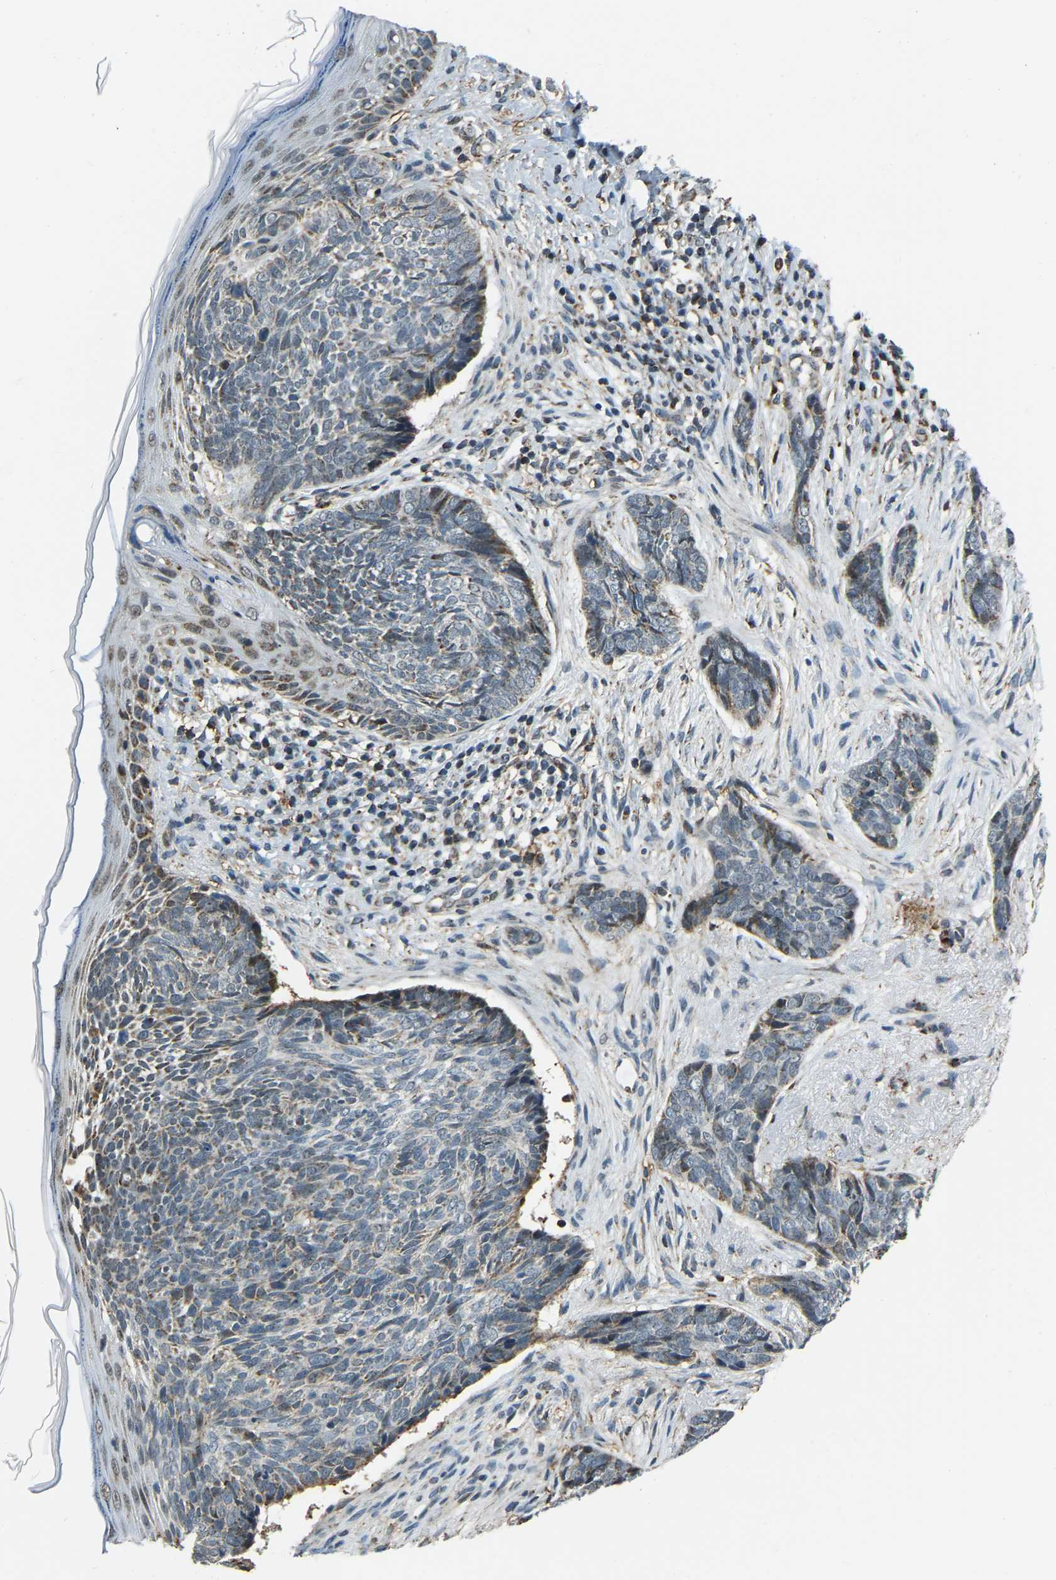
{"staining": {"intensity": "weak", "quantity": "<25%", "location": "cytoplasmic/membranous"}, "tissue": "skin cancer", "cell_type": "Tumor cells", "image_type": "cancer", "snomed": [{"axis": "morphology", "description": "Basal cell carcinoma"}, {"axis": "topography", "description": "Skin"}], "caption": "Skin cancer (basal cell carcinoma) was stained to show a protein in brown. There is no significant staining in tumor cells.", "gene": "RBM33", "patient": {"sex": "female", "age": 84}}